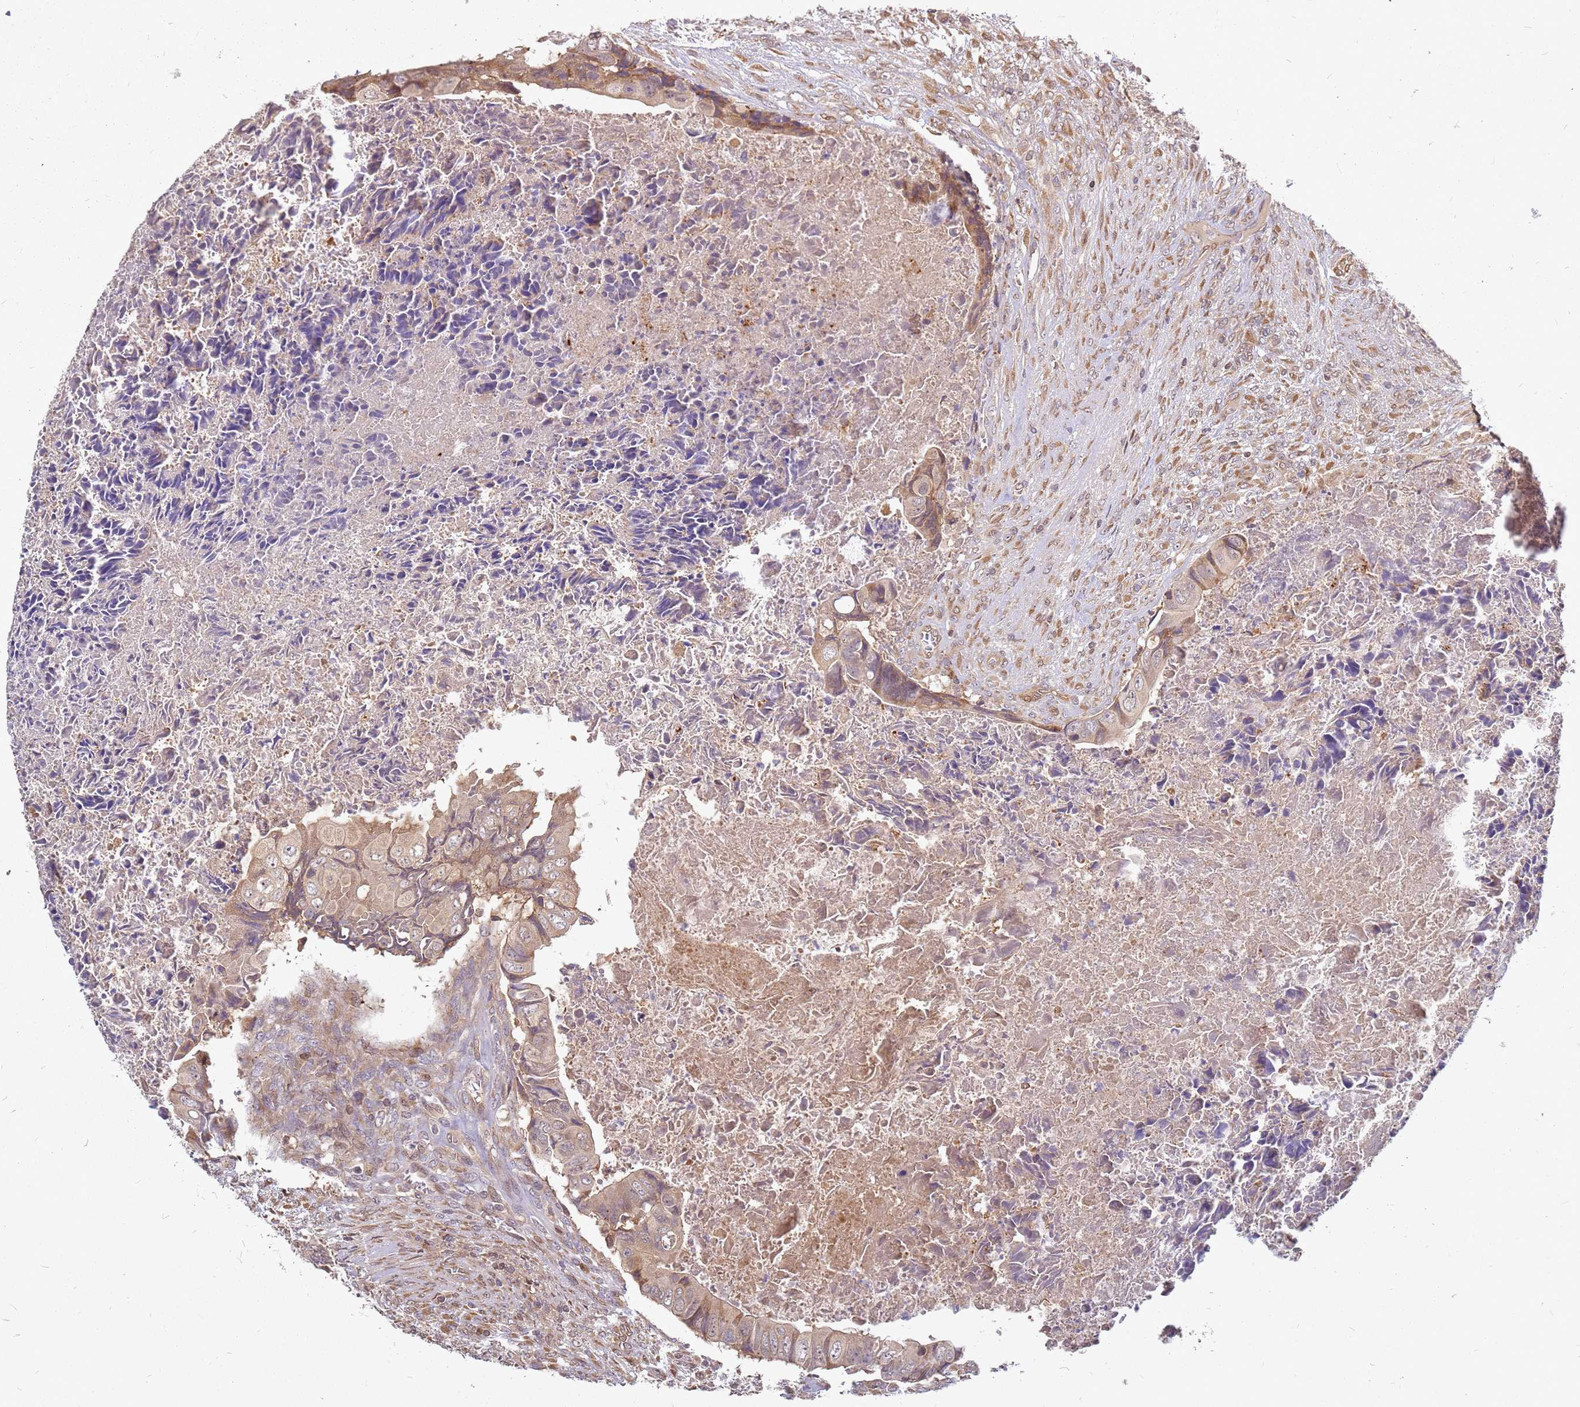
{"staining": {"intensity": "moderate", "quantity": ">75%", "location": "cytoplasmic/membranous"}, "tissue": "colorectal cancer", "cell_type": "Tumor cells", "image_type": "cancer", "snomed": [{"axis": "morphology", "description": "Adenocarcinoma, NOS"}, {"axis": "topography", "description": "Rectum"}], "caption": "A brown stain labels moderate cytoplasmic/membranous expression of a protein in human adenocarcinoma (colorectal) tumor cells.", "gene": "NUDT14", "patient": {"sex": "female", "age": 78}}